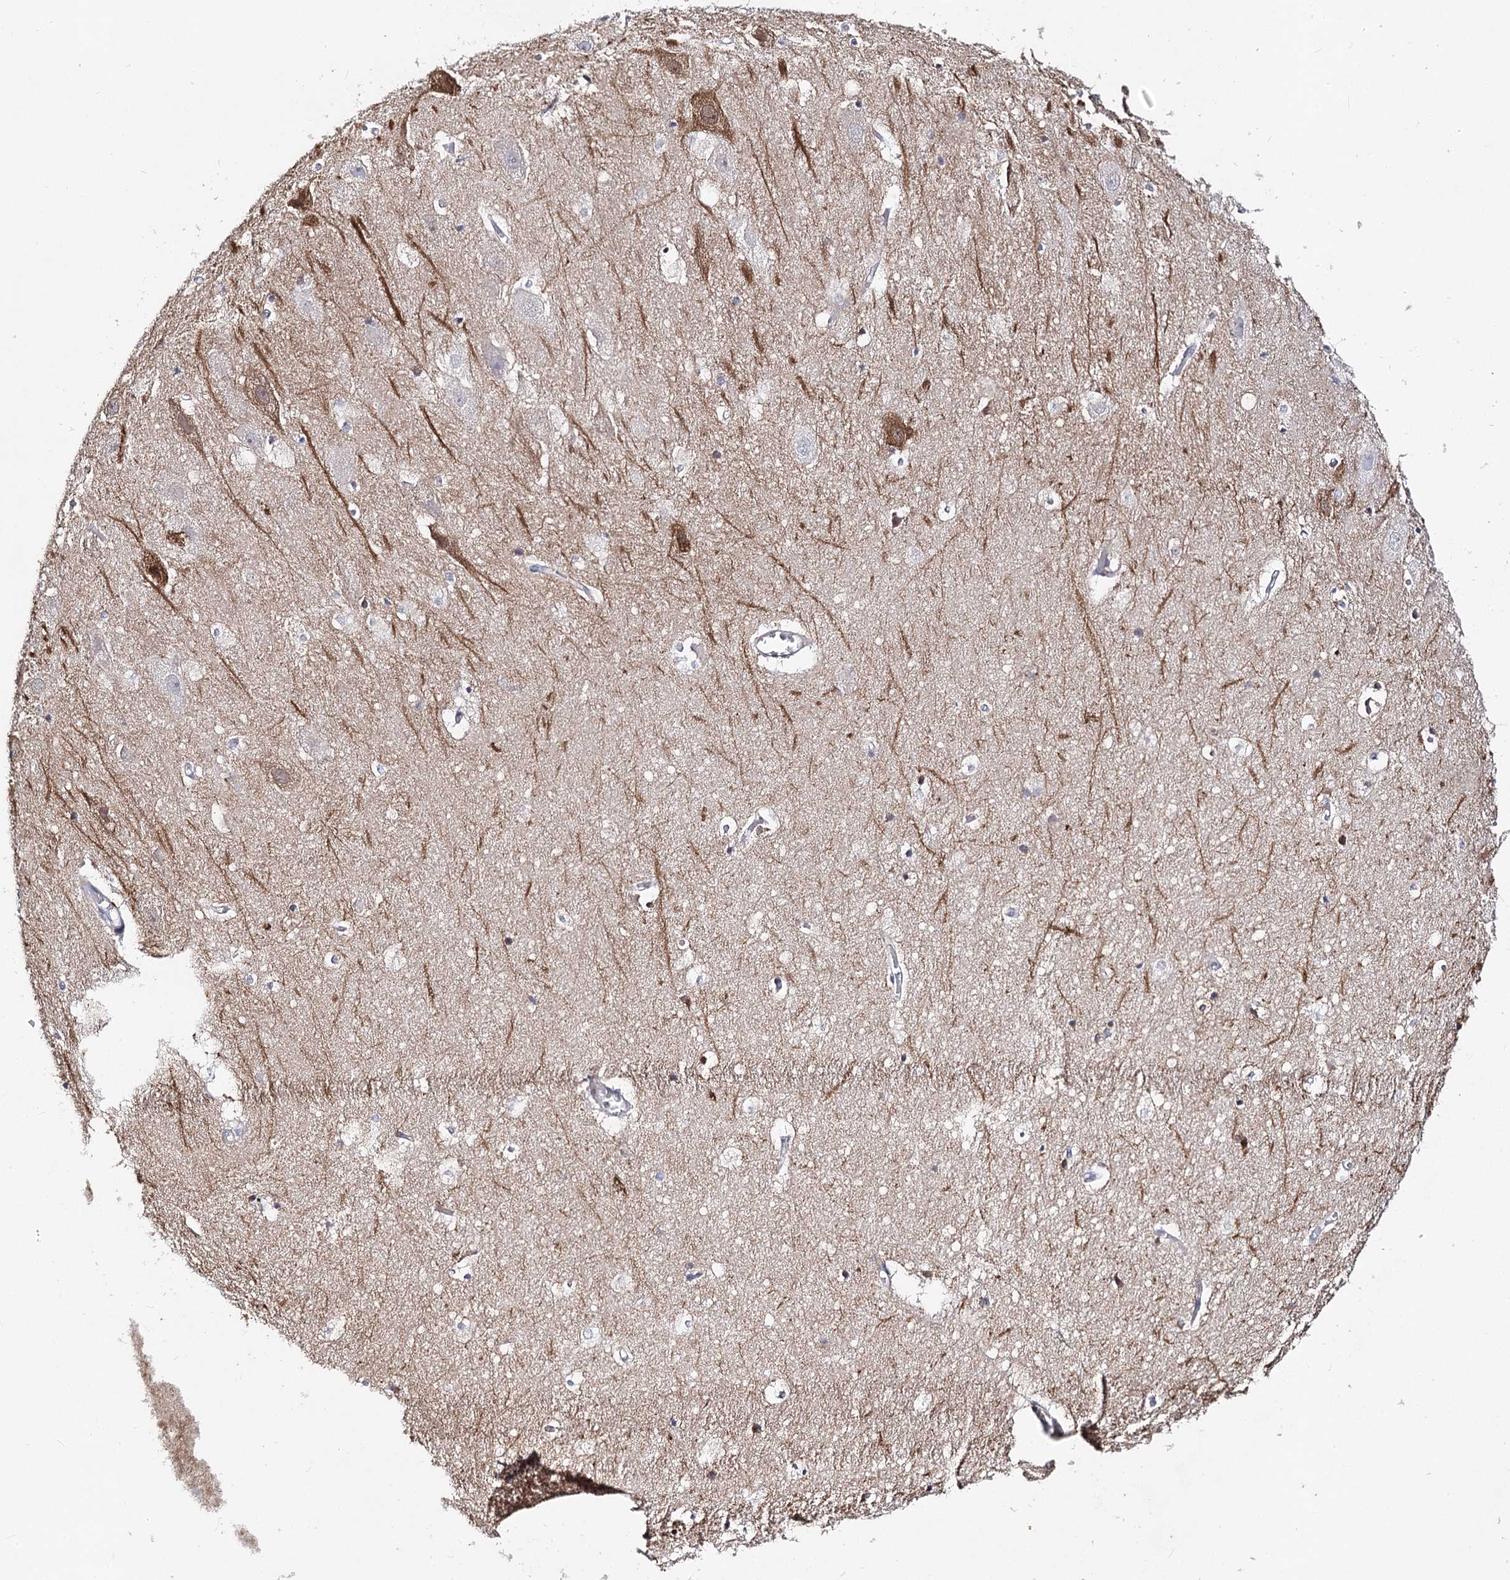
{"staining": {"intensity": "weak", "quantity": "<25%", "location": "cytoplasmic/membranous"}, "tissue": "hippocampus", "cell_type": "Glial cells", "image_type": "normal", "snomed": [{"axis": "morphology", "description": "Normal tissue, NOS"}, {"axis": "topography", "description": "Hippocampus"}], "caption": "Immunohistochemical staining of unremarkable human hippocampus exhibits no significant staining in glial cells.", "gene": "TEX12", "patient": {"sex": "female", "age": 52}}